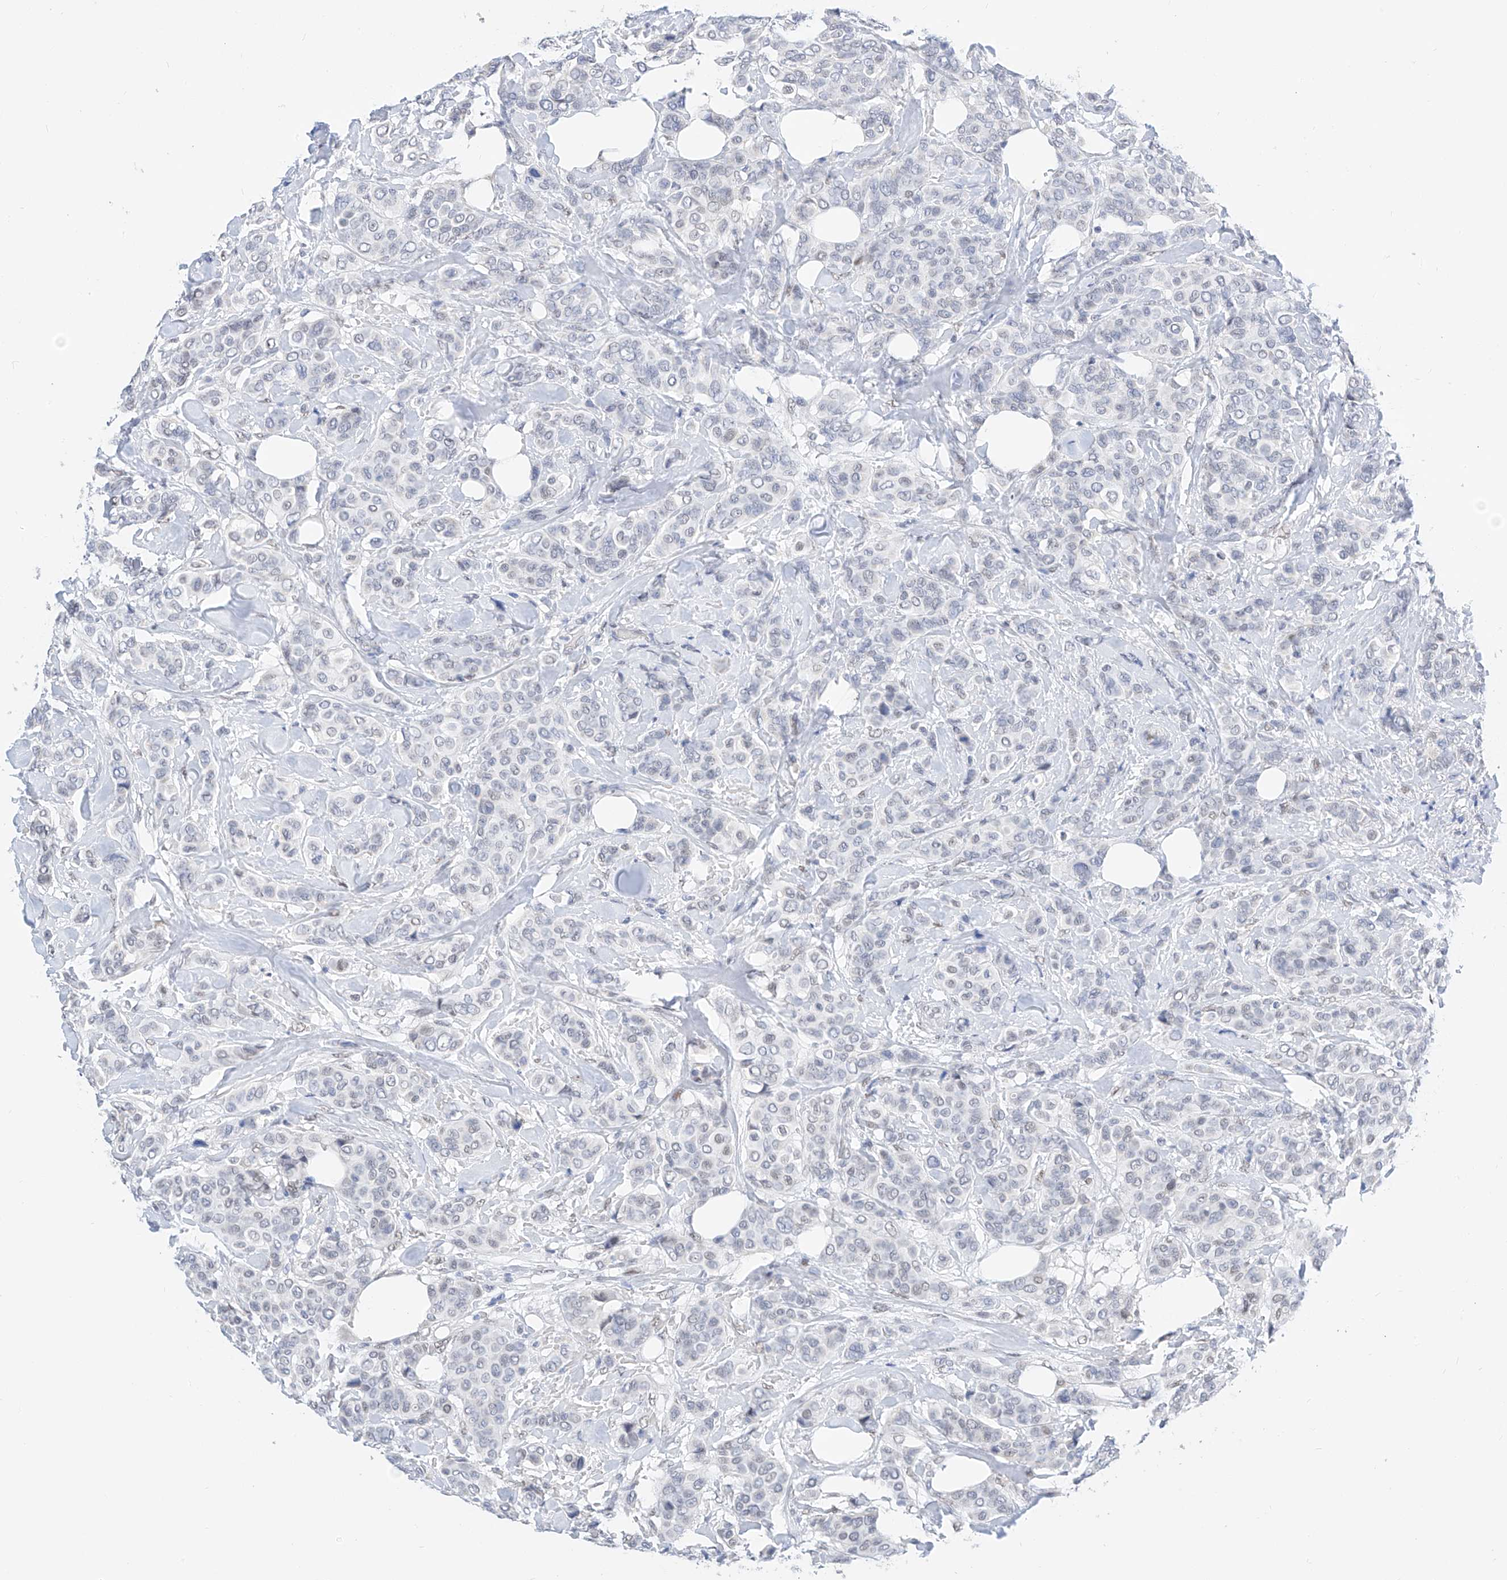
{"staining": {"intensity": "negative", "quantity": "none", "location": "none"}, "tissue": "breast cancer", "cell_type": "Tumor cells", "image_type": "cancer", "snomed": [{"axis": "morphology", "description": "Lobular carcinoma"}, {"axis": "topography", "description": "Breast"}], "caption": "Protein analysis of lobular carcinoma (breast) reveals no significant staining in tumor cells.", "gene": "KCNJ1", "patient": {"sex": "female", "age": 51}}